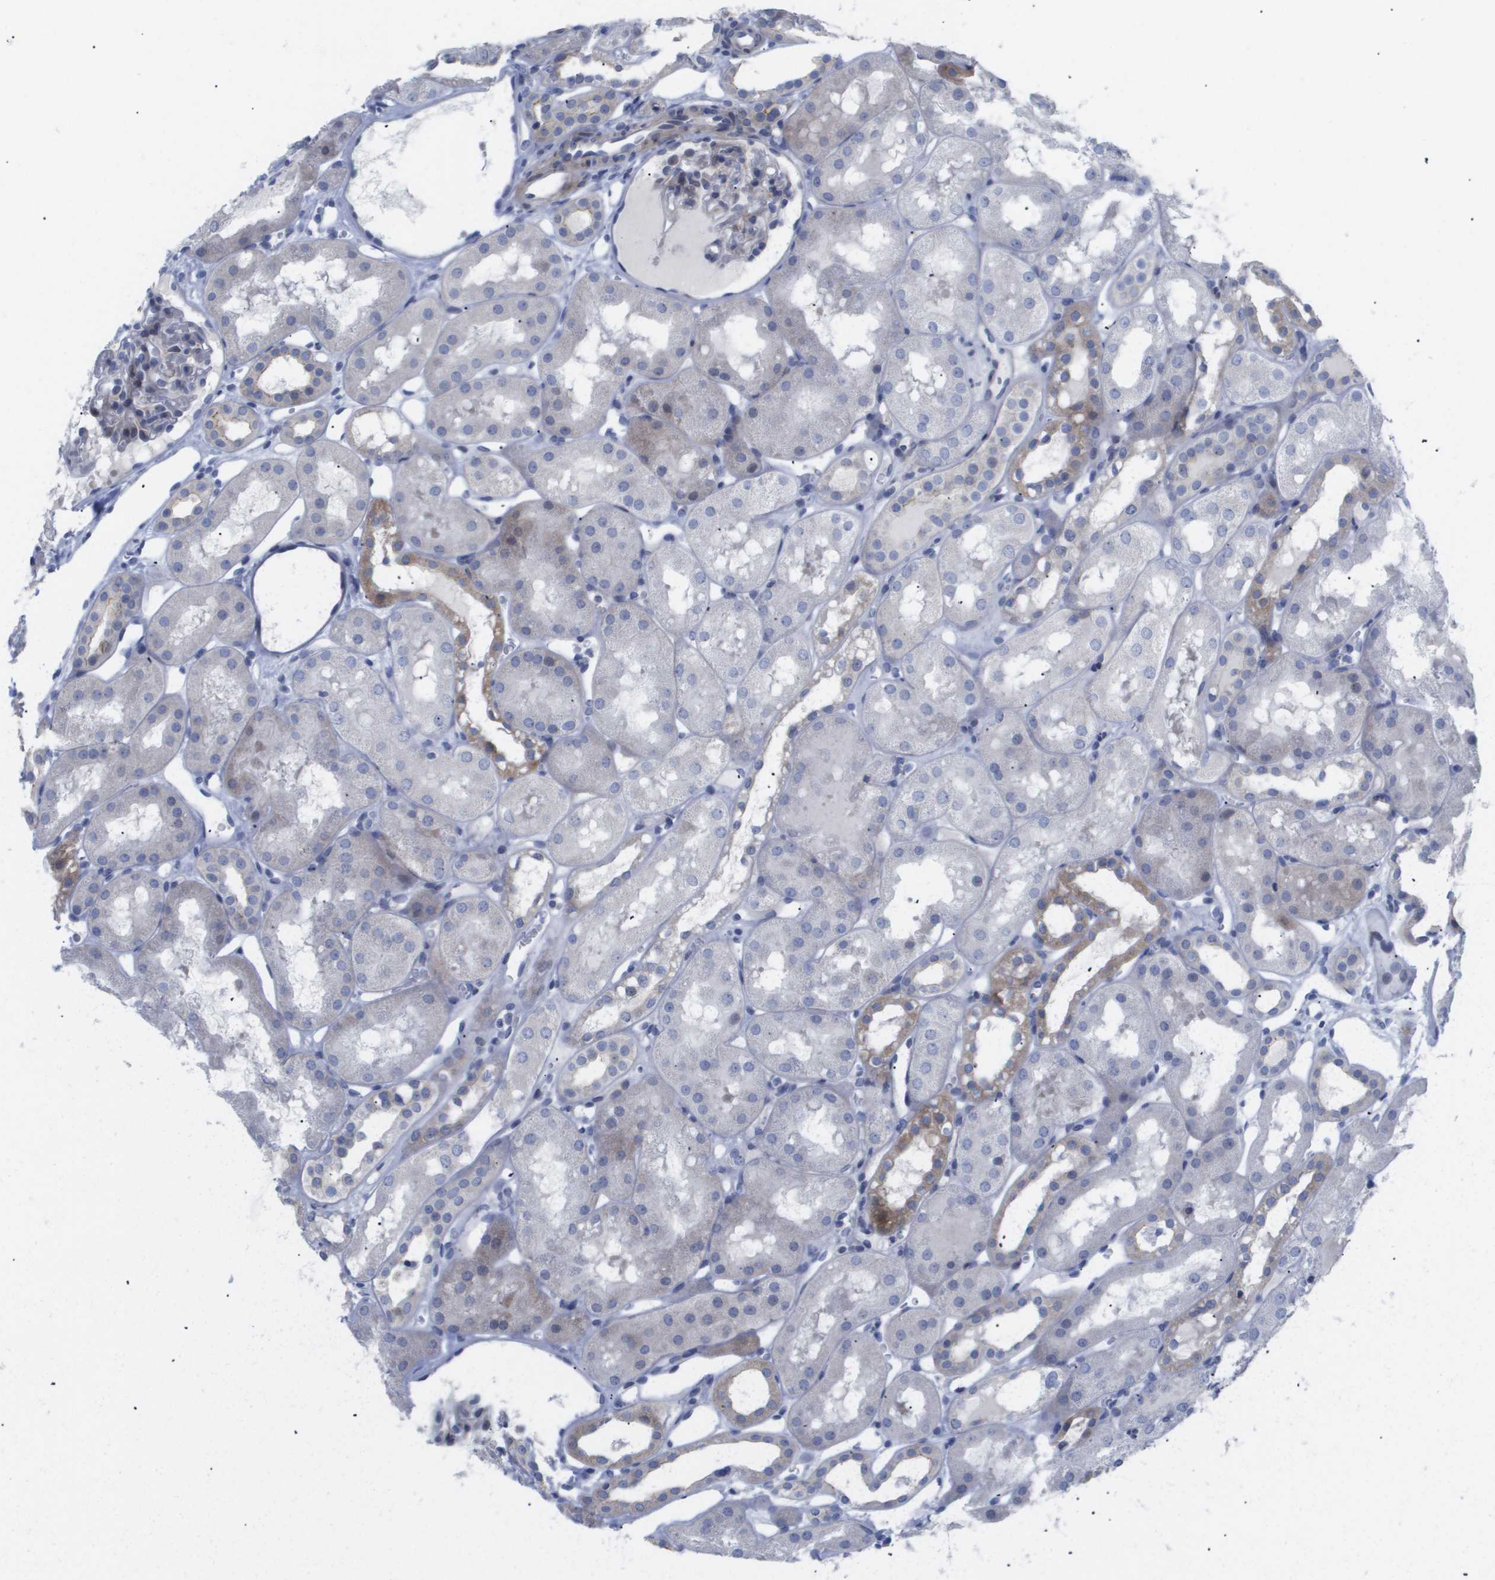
{"staining": {"intensity": "negative", "quantity": "none", "location": "none"}, "tissue": "kidney", "cell_type": "Cells in glomeruli", "image_type": "normal", "snomed": [{"axis": "morphology", "description": "Normal tissue, NOS"}, {"axis": "topography", "description": "Kidney"}, {"axis": "topography", "description": "Urinary bladder"}], "caption": "DAB (3,3'-diaminobenzidine) immunohistochemical staining of unremarkable human kidney demonstrates no significant expression in cells in glomeruli.", "gene": "CAV3", "patient": {"sex": "male", "age": 16}}